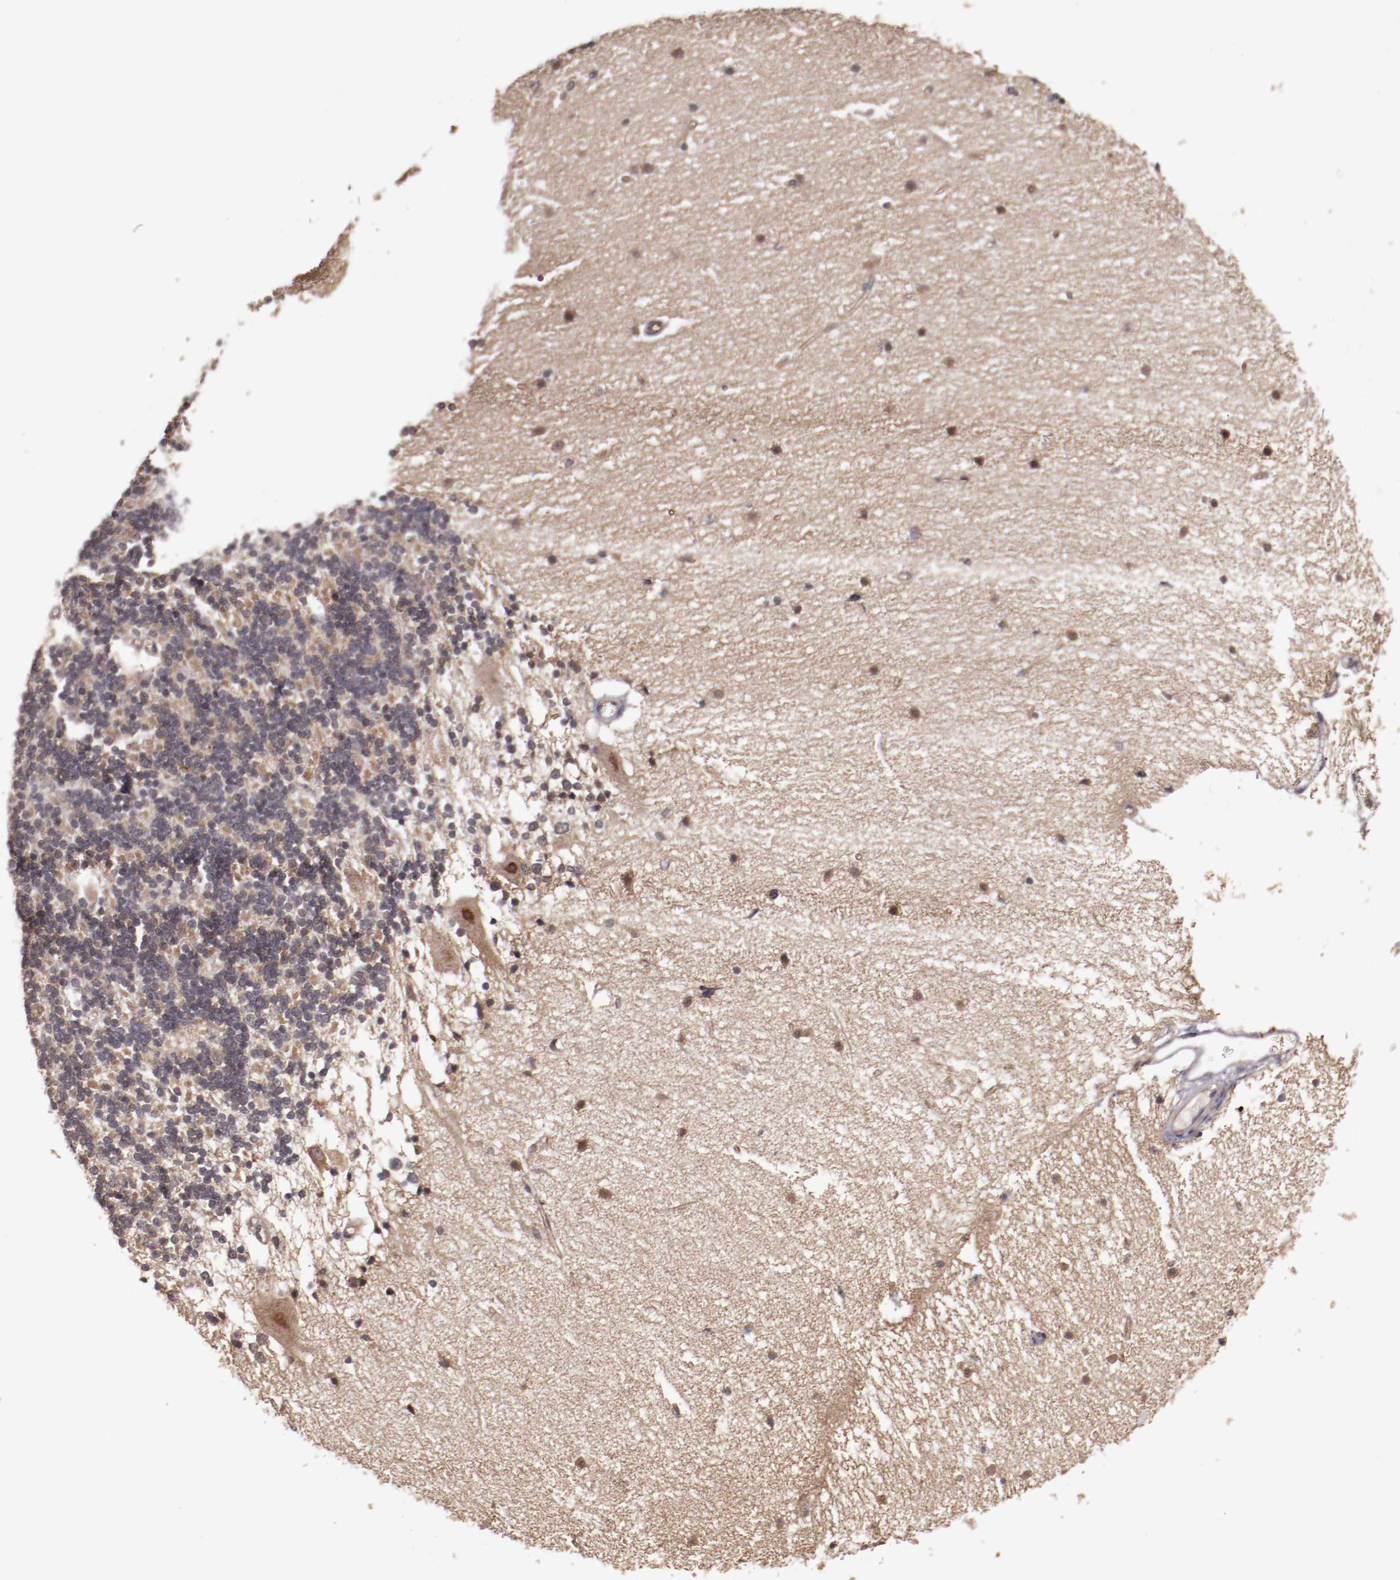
{"staining": {"intensity": "moderate", "quantity": "25%-75%", "location": "nuclear"}, "tissue": "cerebellum", "cell_type": "Cells in granular layer", "image_type": "normal", "snomed": [{"axis": "morphology", "description": "Normal tissue, NOS"}, {"axis": "topography", "description": "Cerebellum"}], "caption": "This is a micrograph of immunohistochemistry (IHC) staining of unremarkable cerebellum, which shows moderate positivity in the nuclear of cells in granular layer.", "gene": "FTSJ1", "patient": {"sex": "female", "age": 54}}